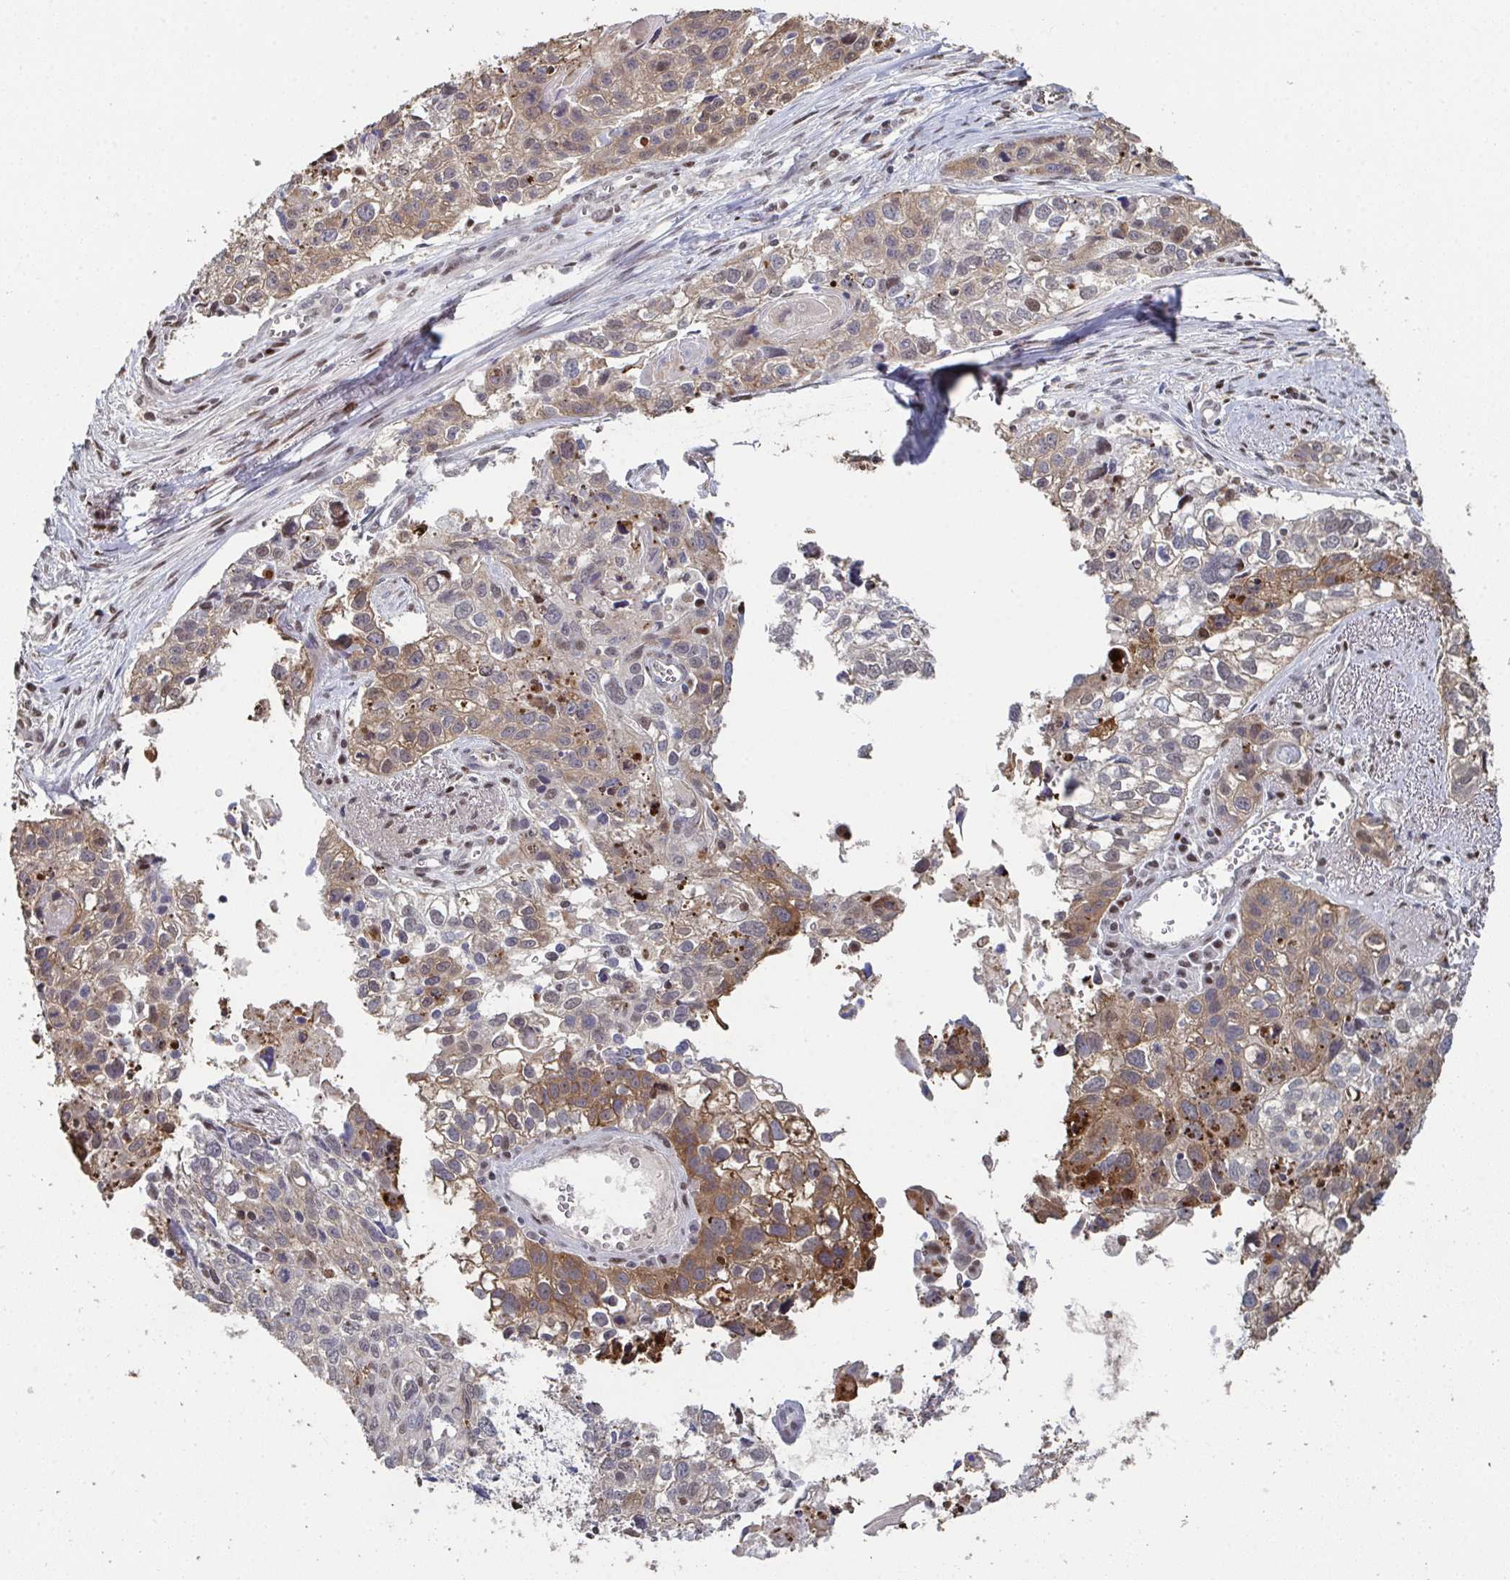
{"staining": {"intensity": "moderate", "quantity": "25%-75%", "location": "cytoplasmic/membranous"}, "tissue": "lung cancer", "cell_type": "Tumor cells", "image_type": "cancer", "snomed": [{"axis": "morphology", "description": "Squamous cell carcinoma, NOS"}, {"axis": "topography", "description": "Lung"}], "caption": "This is a photomicrograph of immunohistochemistry (IHC) staining of lung cancer, which shows moderate staining in the cytoplasmic/membranous of tumor cells.", "gene": "ACD", "patient": {"sex": "male", "age": 74}}